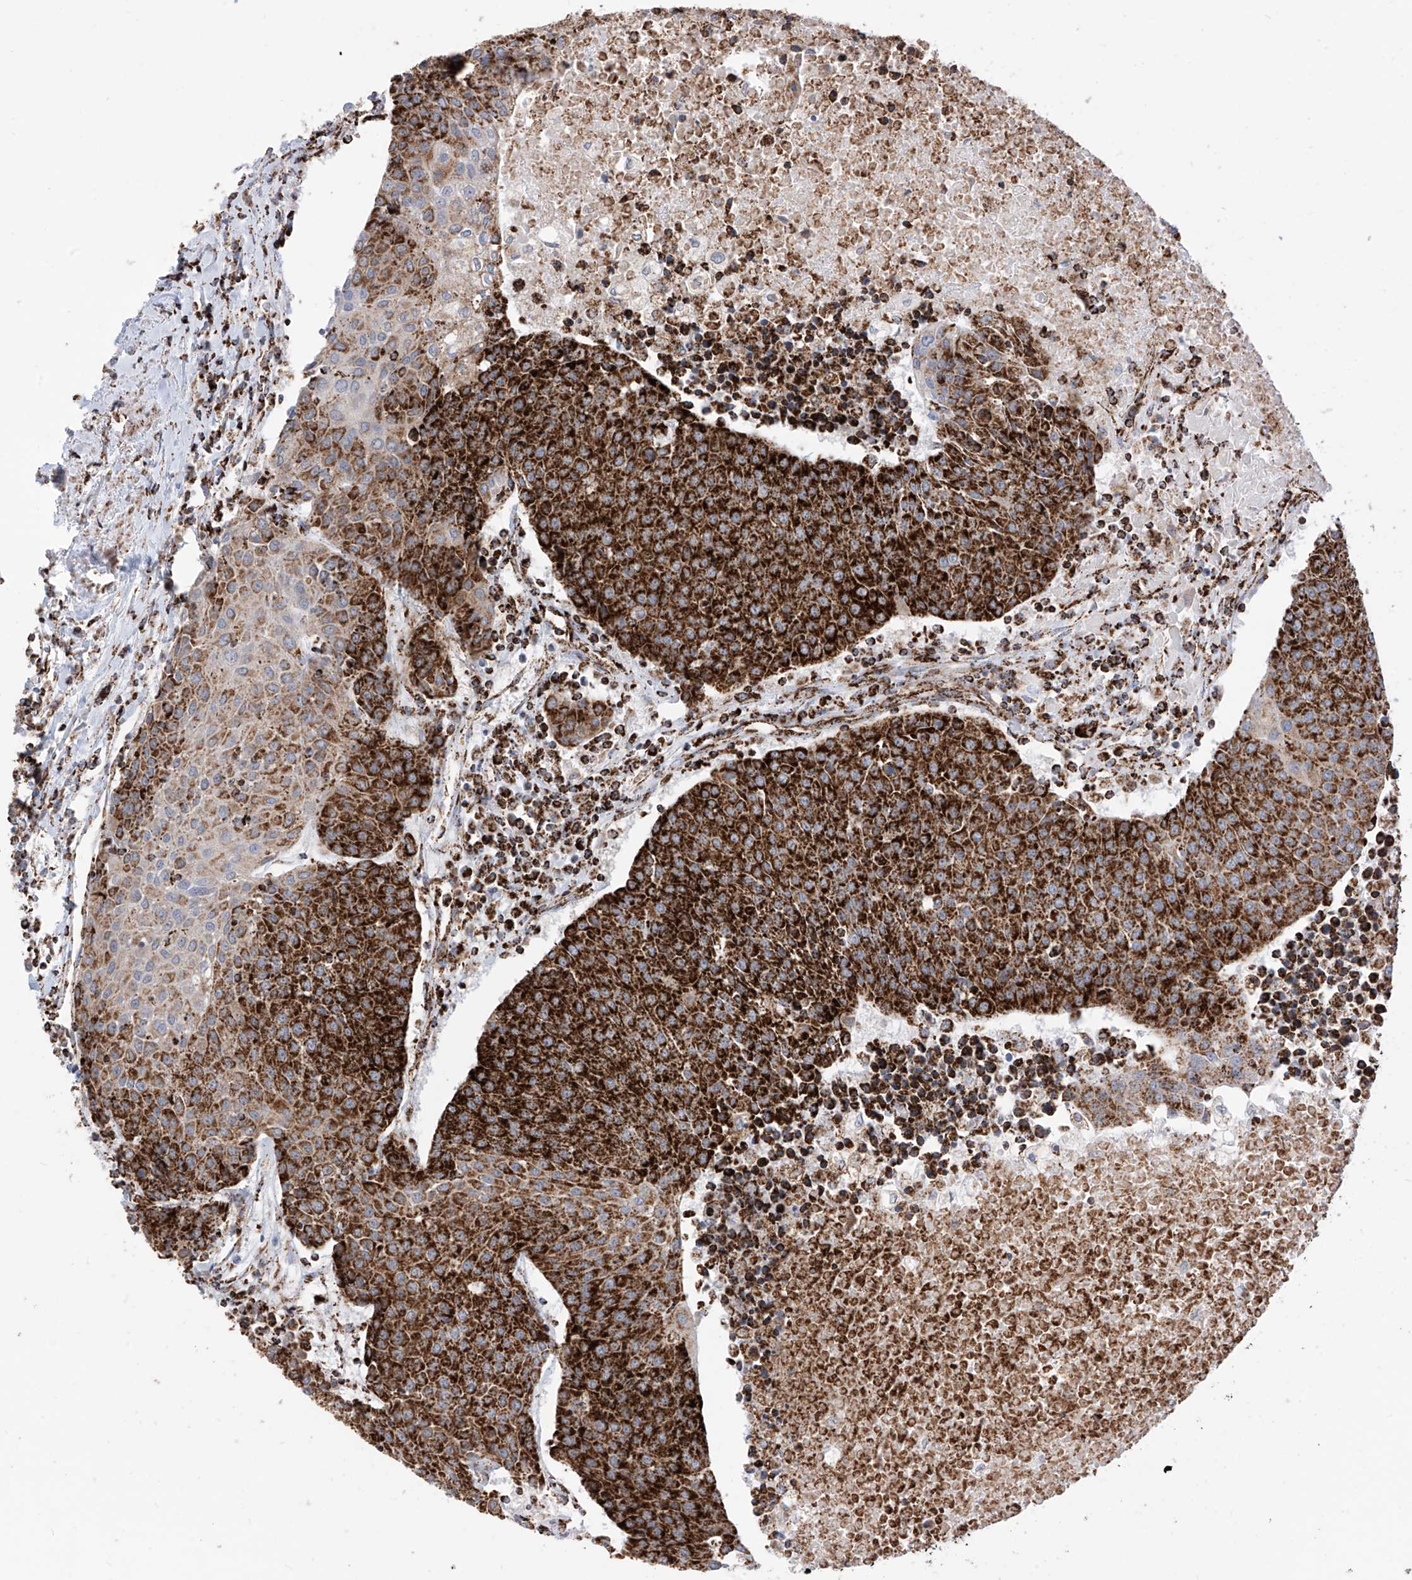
{"staining": {"intensity": "strong", "quantity": "25%-75%", "location": "cytoplasmic/membranous"}, "tissue": "urothelial cancer", "cell_type": "Tumor cells", "image_type": "cancer", "snomed": [{"axis": "morphology", "description": "Urothelial carcinoma, High grade"}, {"axis": "topography", "description": "Urinary bladder"}], "caption": "DAB immunohistochemical staining of urothelial cancer demonstrates strong cytoplasmic/membranous protein staining in about 25%-75% of tumor cells. The protein is stained brown, and the nuclei are stained in blue (DAB IHC with brightfield microscopy, high magnification).", "gene": "COX5B", "patient": {"sex": "female", "age": 85}}